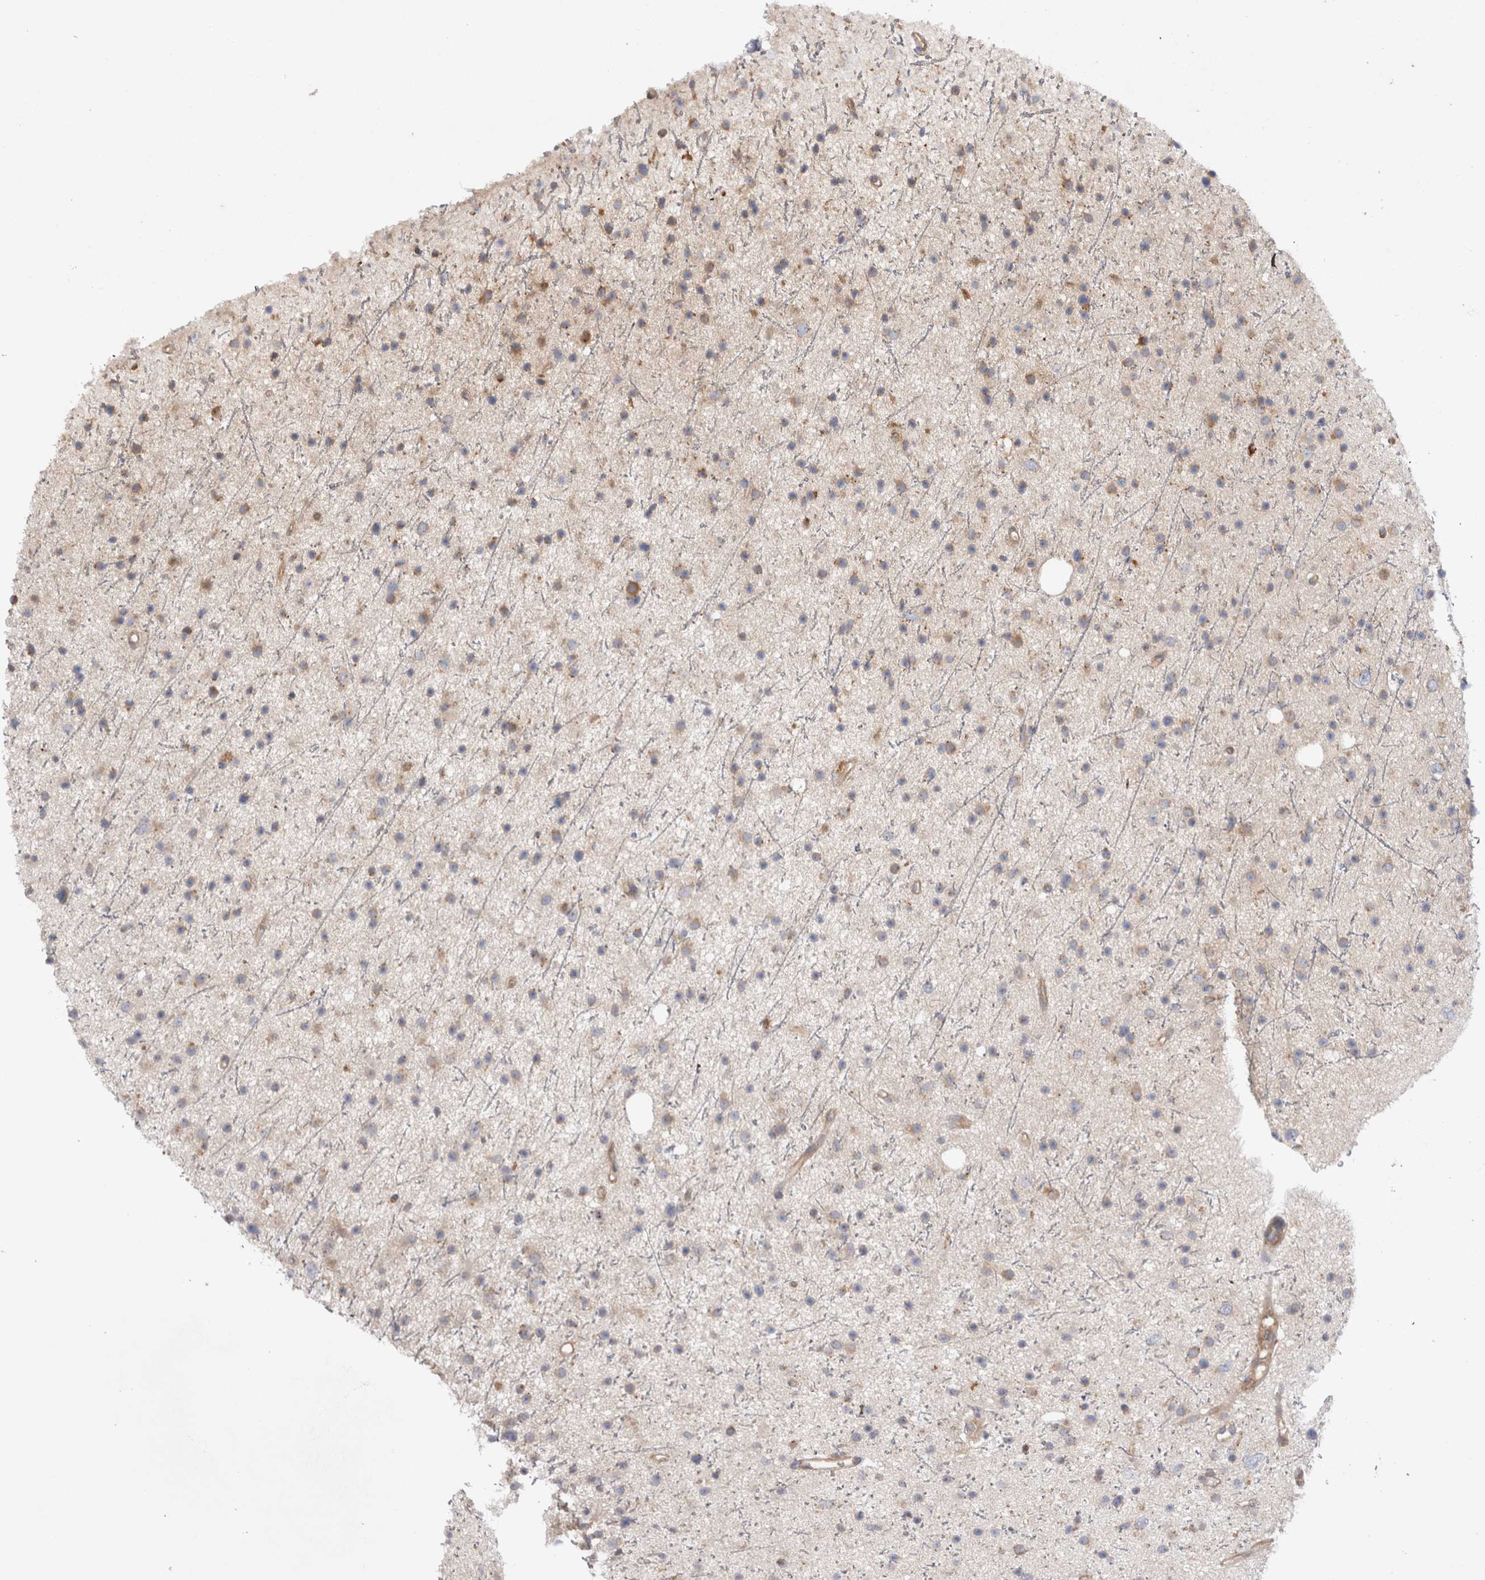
{"staining": {"intensity": "weak", "quantity": "<25%", "location": "cytoplasmic/membranous"}, "tissue": "glioma", "cell_type": "Tumor cells", "image_type": "cancer", "snomed": [{"axis": "morphology", "description": "Glioma, malignant, Low grade"}, {"axis": "topography", "description": "Cerebral cortex"}], "caption": "DAB immunohistochemical staining of malignant low-grade glioma shows no significant staining in tumor cells. The staining was performed using DAB (3,3'-diaminobenzidine) to visualize the protein expression in brown, while the nuclei were stained in blue with hematoxylin (Magnification: 20x).", "gene": "PDCD10", "patient": {"sex": "female", "age": 39}}